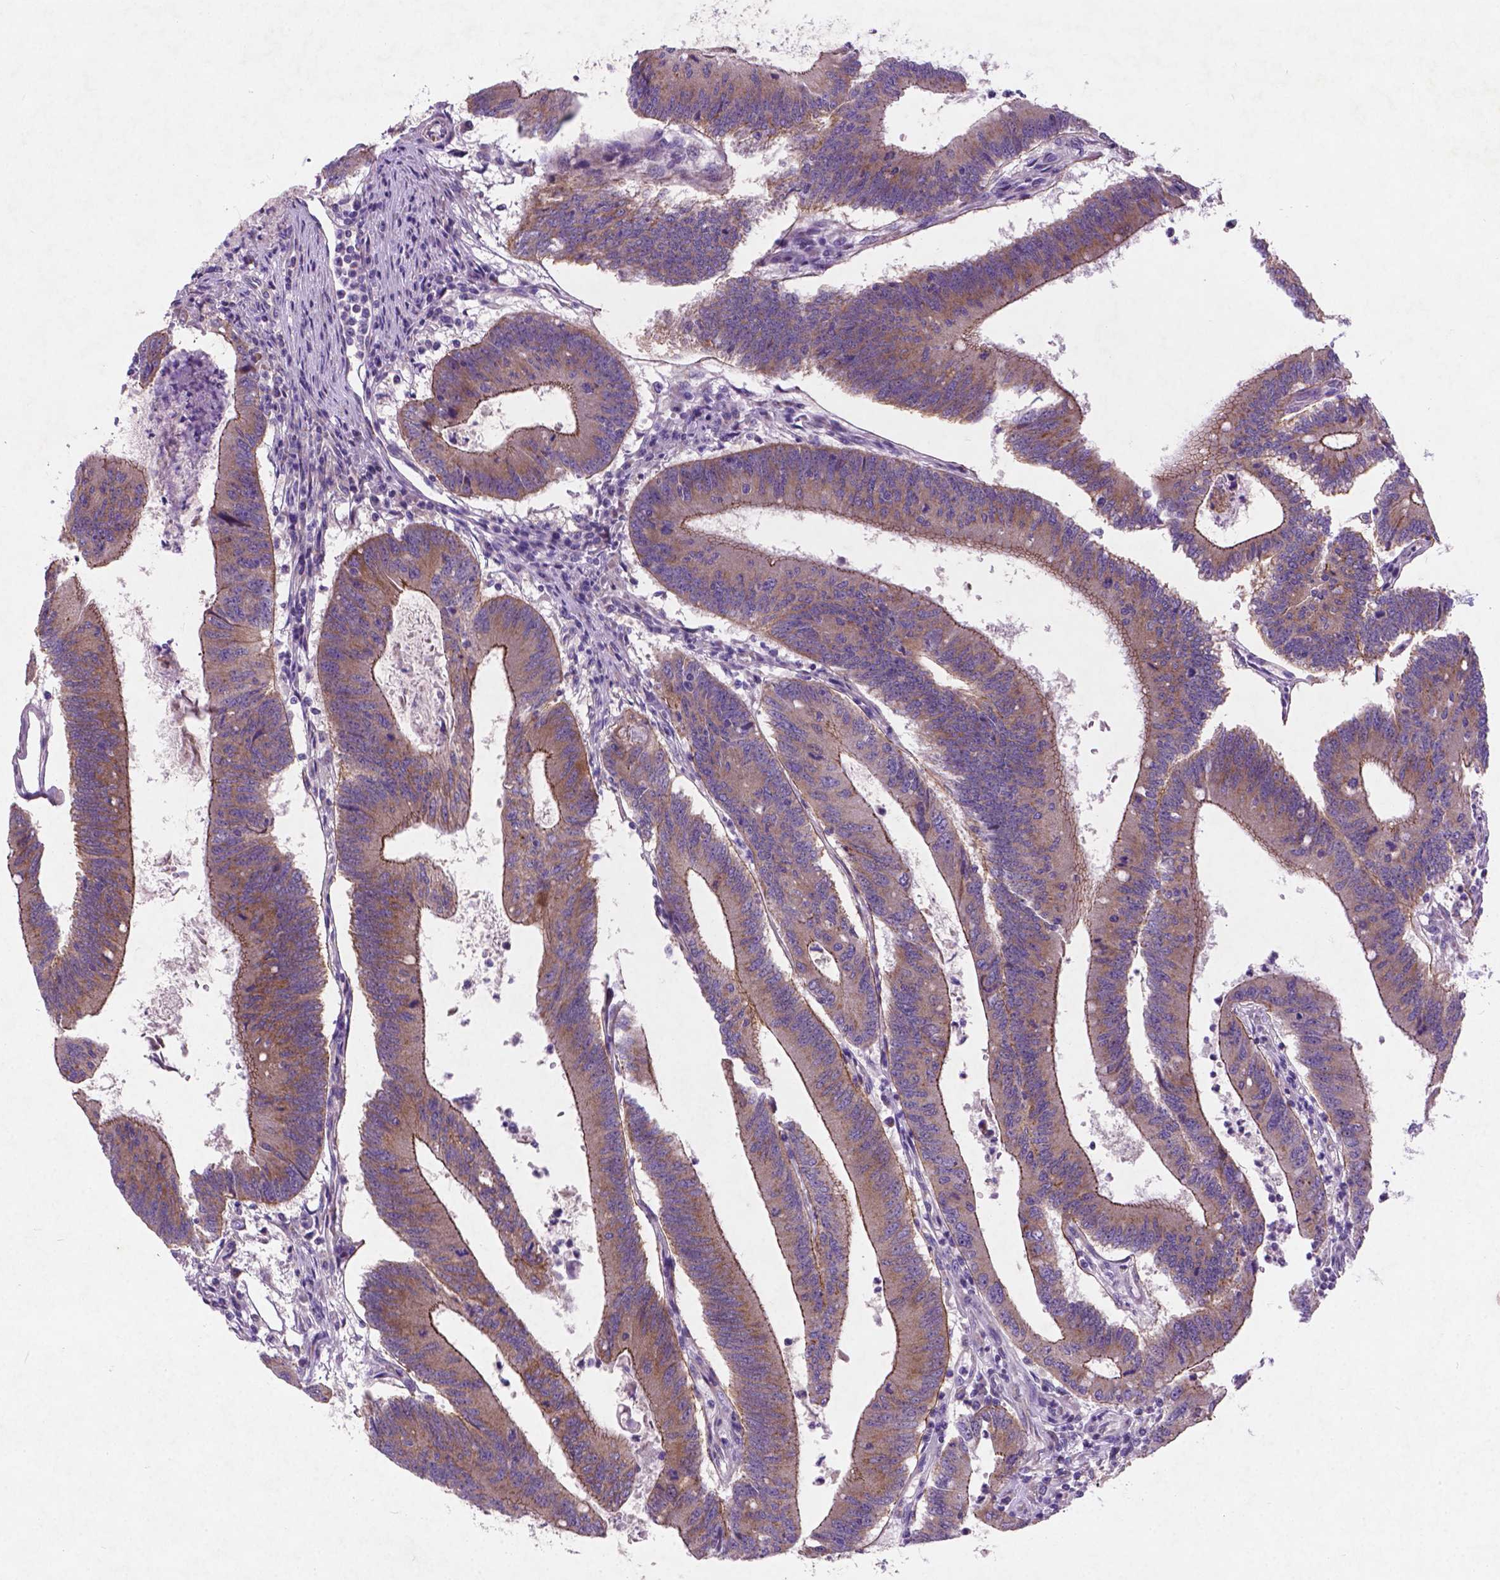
{"staining": {"intensity": "moderate", "quantity": ">75%", "location": "cytoplasmic/membranous"}, "tissue": "colorectal cancer", "cell_type": "Tumor cells", "image_type": "cancer", "snomed": [{"axis": "morphology", "description": "Adenocarcinoma, NOS"}, {"axis": "topography", "description": "Colon"}], "caption": "Human colorectal cancer (adenocarcinoma) stained with a brown dye displays moderate cytoplasmic/membranous positive expression in approximately >75% of tumor cells.", "gene": "ATG4D", "patient": {"sex": "female", "age": 70}}